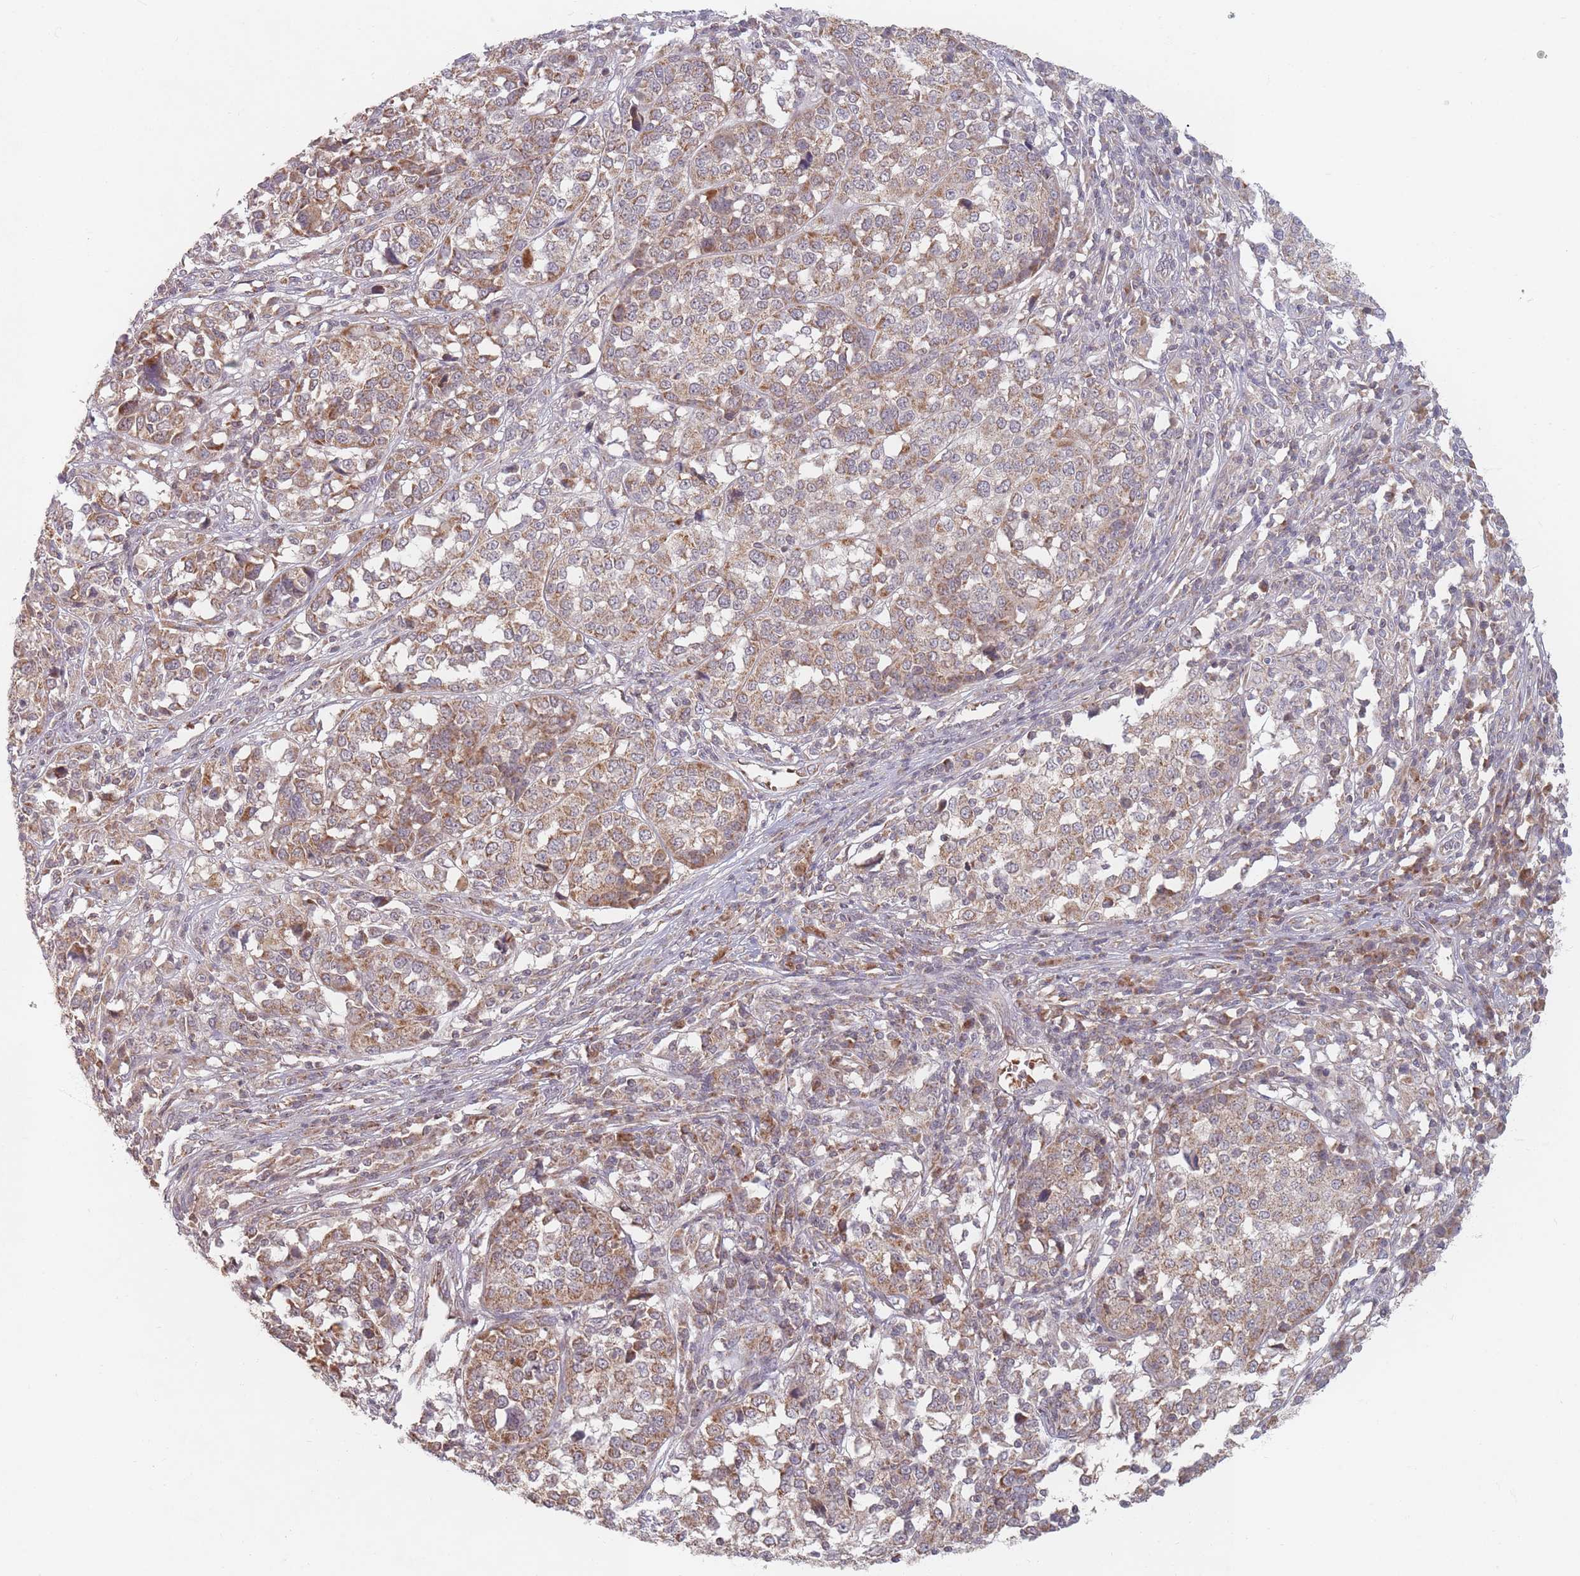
{"staining": {"intensity": "weak", "quantity": ">75%", "location": "cytoplasmic/membranous"}, "tissue": "melanoma", "cell_type": "Tumor cells", "image_type": "cancer", "snomed": [{"axis": "morphology", "description": "Malignant melanoma, Metastatic site"}, {"axis": "topography", "description": "Lymph node"}], "caption": "Protein analysis of melanoma tissue reveals weak cytoplasmic/membranous expression in about >75% of tumor cells.", "gene": "OR2M4", "patient": {"sex": "male", "age": 44}}